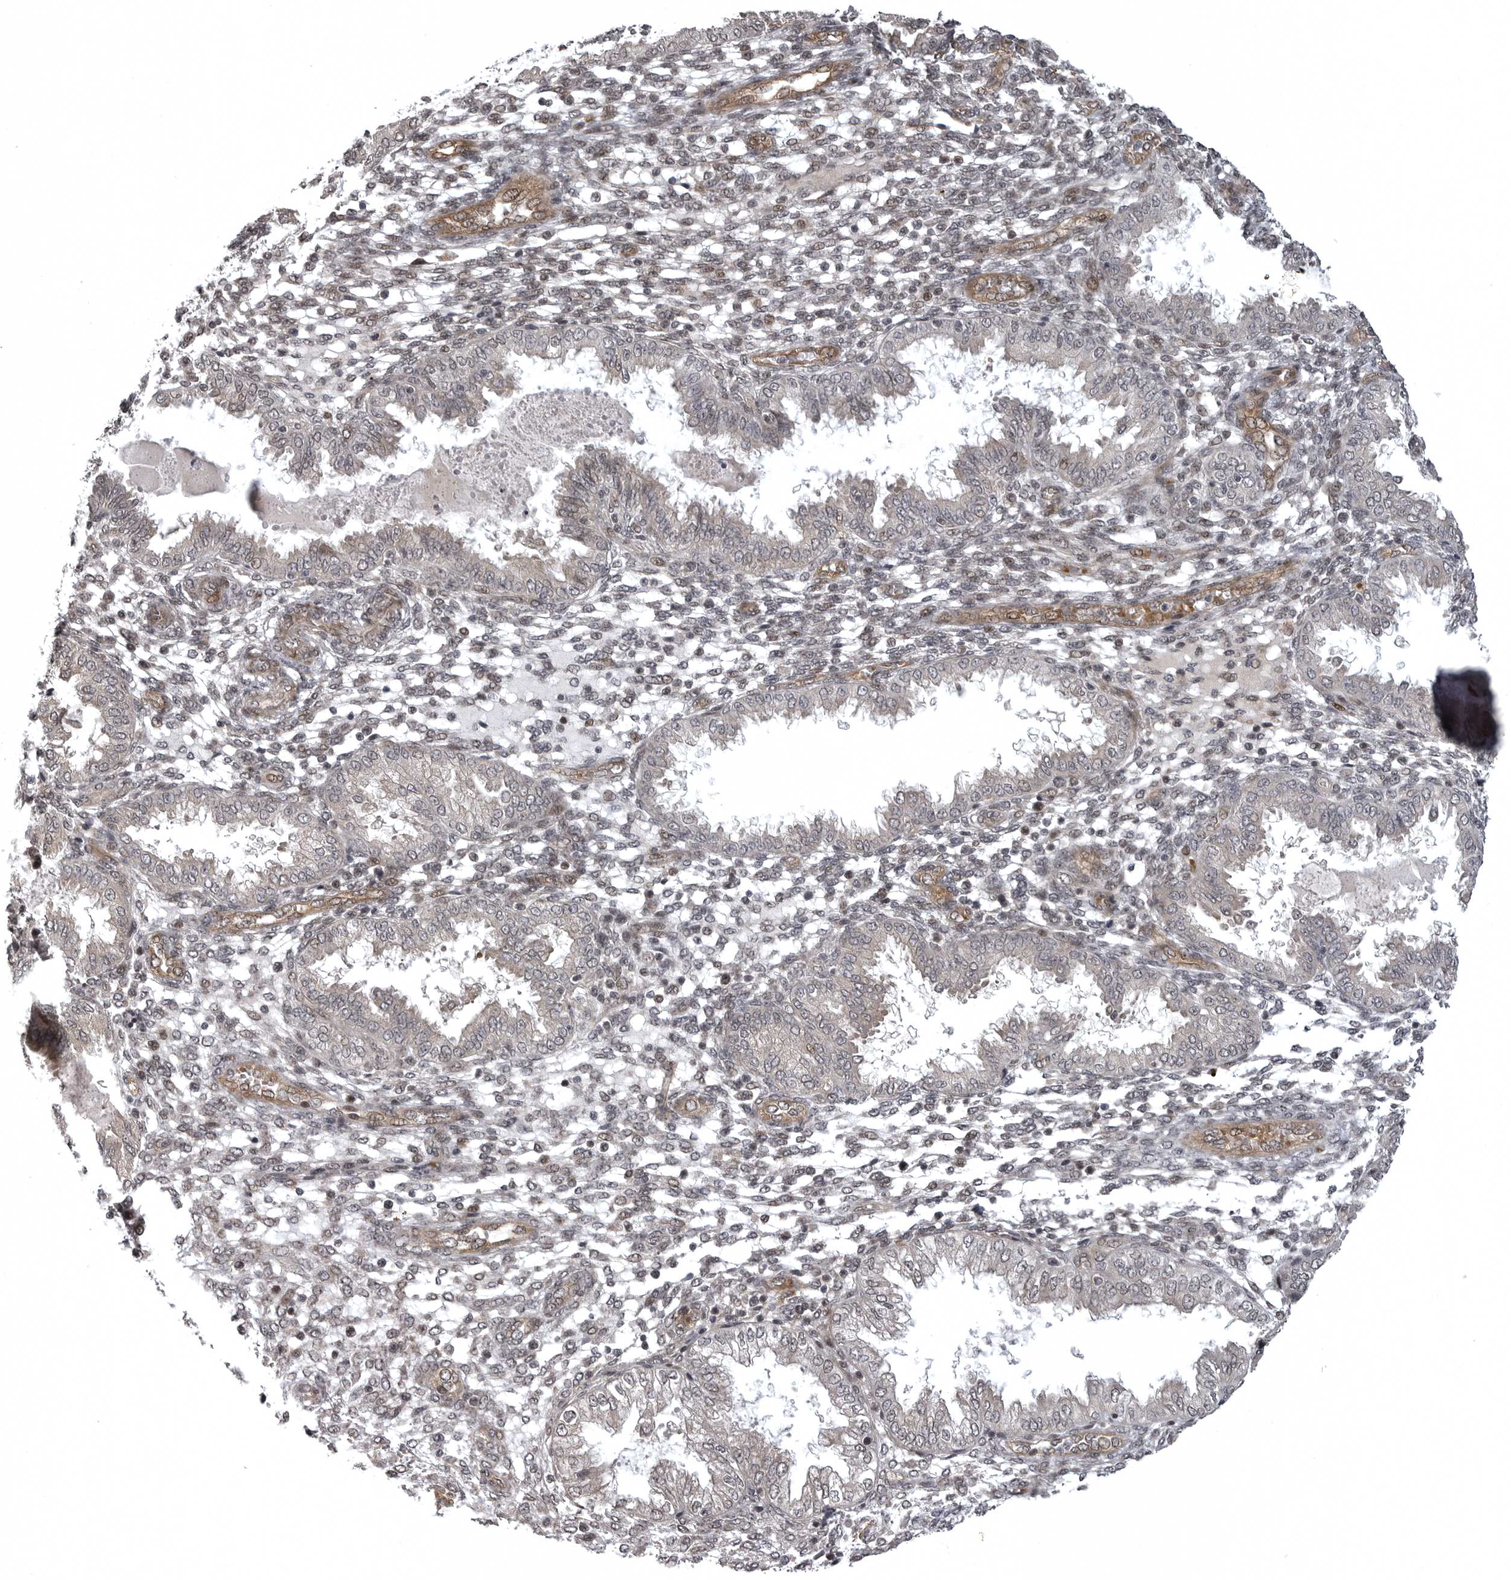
{"staining": {"intensity": "weak", "quantity": "25%-75%", "location": "nuclear"}, "tissue": "endometrium", "cell_type": "Cells in endometrial stroma", "image_type": "normal", "snomed": [{"axis": "morphology", "description": "Normal tissue, NOS"}, {"axis": "topography", "description": "Endometrium"}], "caption": "Immunohistochemistry (DAB) staining of benign human endometrium displays weak nuclear protein staining in about 25%-75% of cells in endometrial stroma.", "gene": "SNX16", "patient": {"sex": "female", "age": 33}}